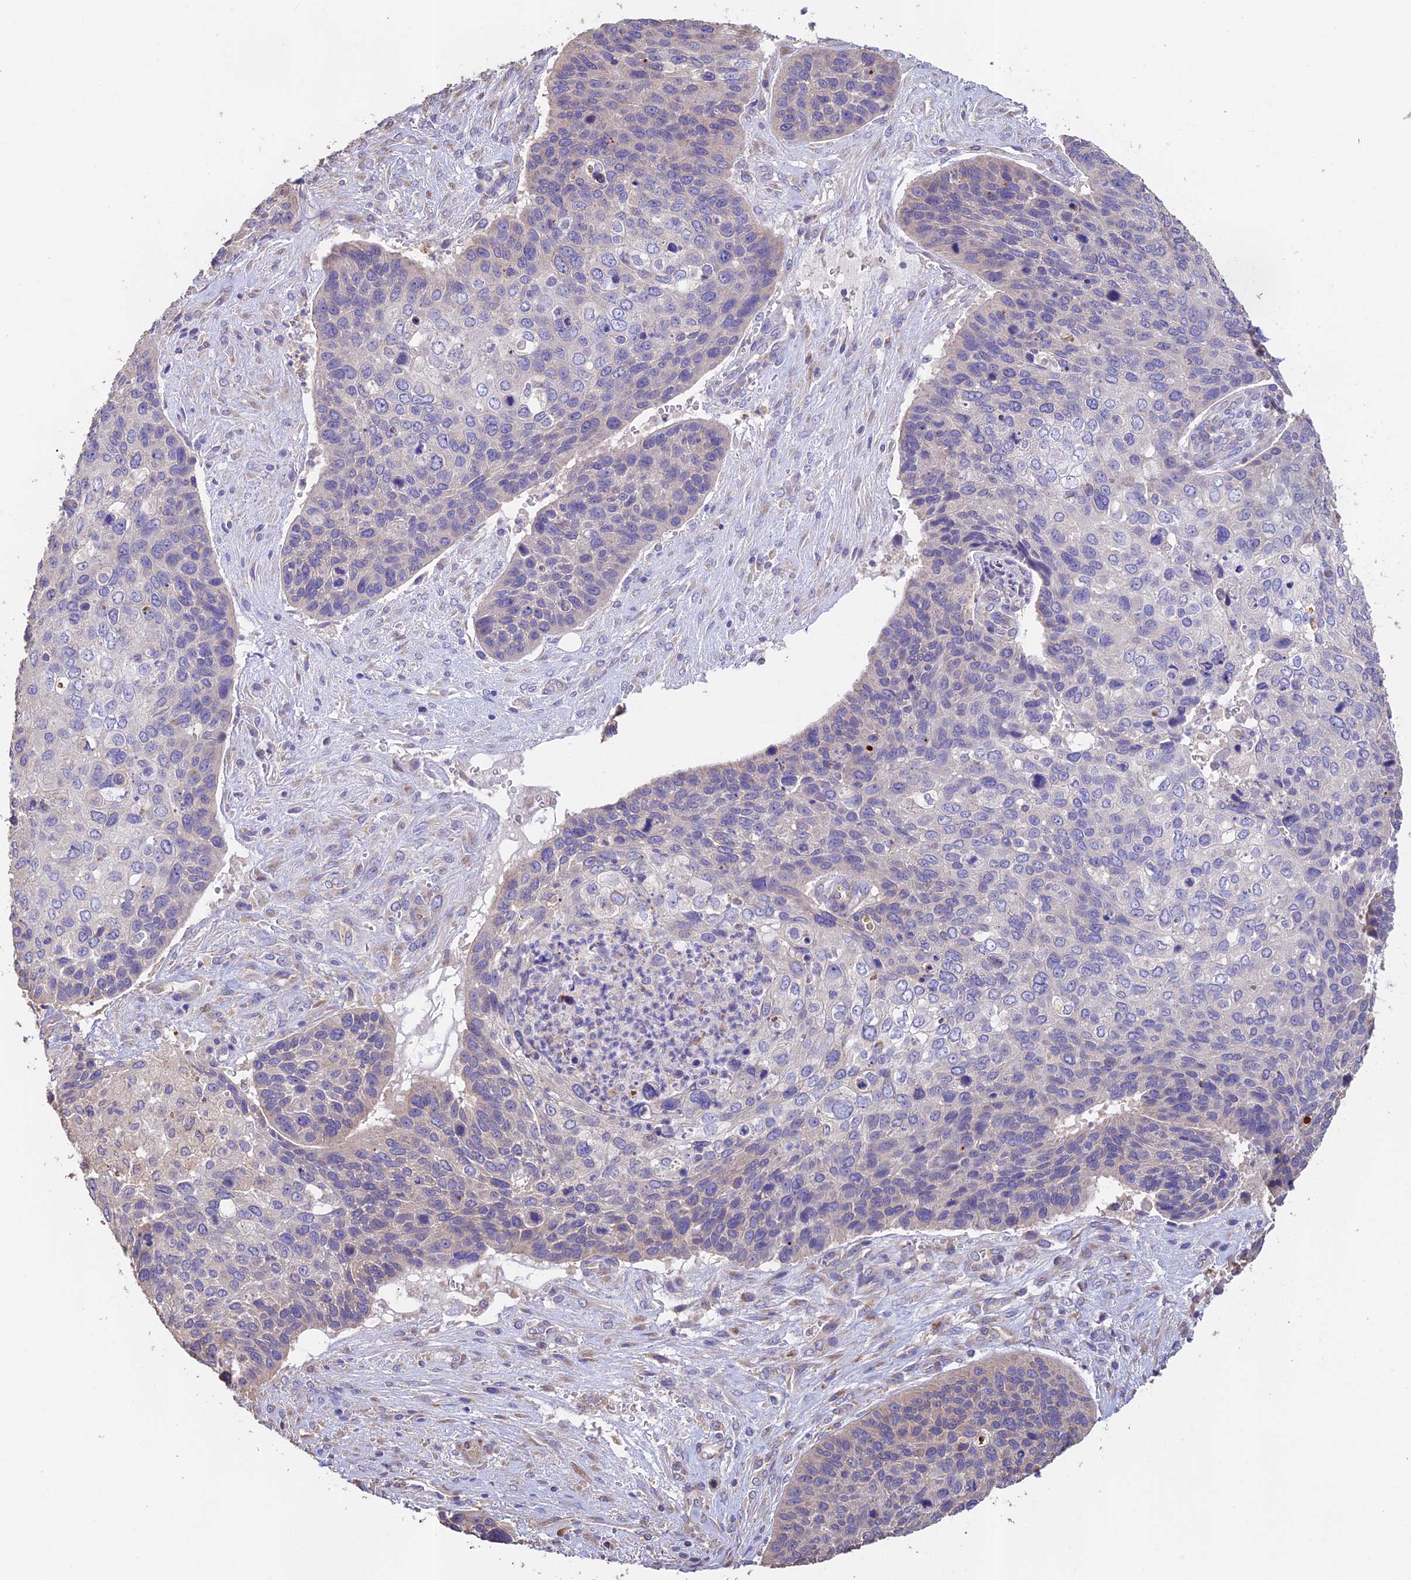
{"staining": {"intensity": "weak", "quantity": "<25%", "location": "cytoplasmic/membranous"}, "tissue": "skin cancer", "cell_type": "Tumor cells", "image_type": "cancer", "snomed": [{"axis": "morphology", "description": "Basal cell carcinoma"}, {"axis": "topography", "description": "Skin"}], "caption": "Histopathology image shows no protein staining in tumor cells of basal cell carcinoma (skin) tissue.", "gene": "EMC3", "patient": {"sex": "female", "age": 74}}